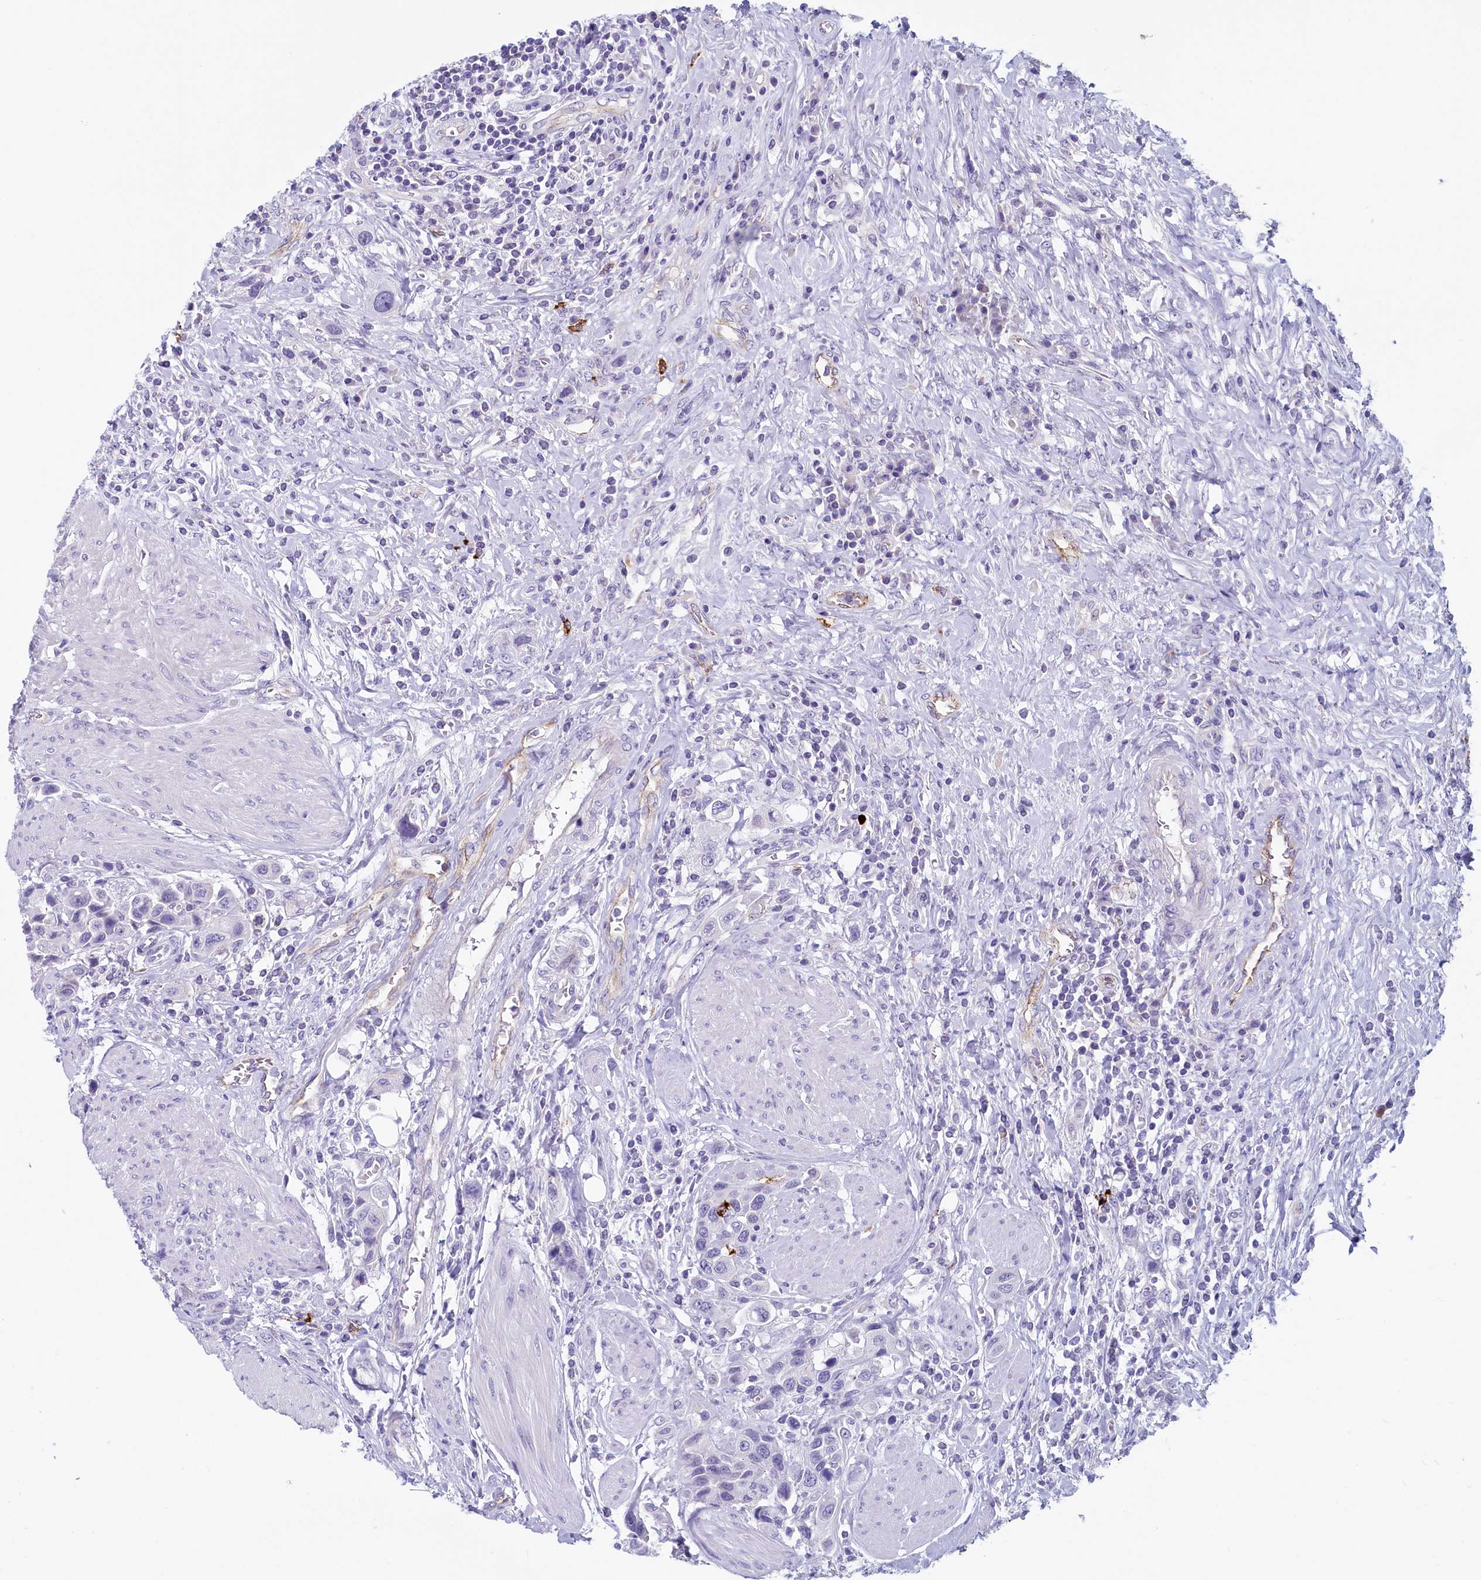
{"staining": {"intensity": "negative", "quantity": "none", "location": "none"}, "tissue": "urothelial cancer", "cell_type": "Tumor cells", "image_type": "cancer", "snomed": [{"axis": "morphology", "description": "Urothelial carcinoma, High grade"}, {"axis": "topography", "description": "Urinary bladder"}], "caption": "A photomicrograph of human urothelial cancer is negative for staining in tumor cells.", "gene": "INSC", "patient": {"sex": "male", "age": 50}}